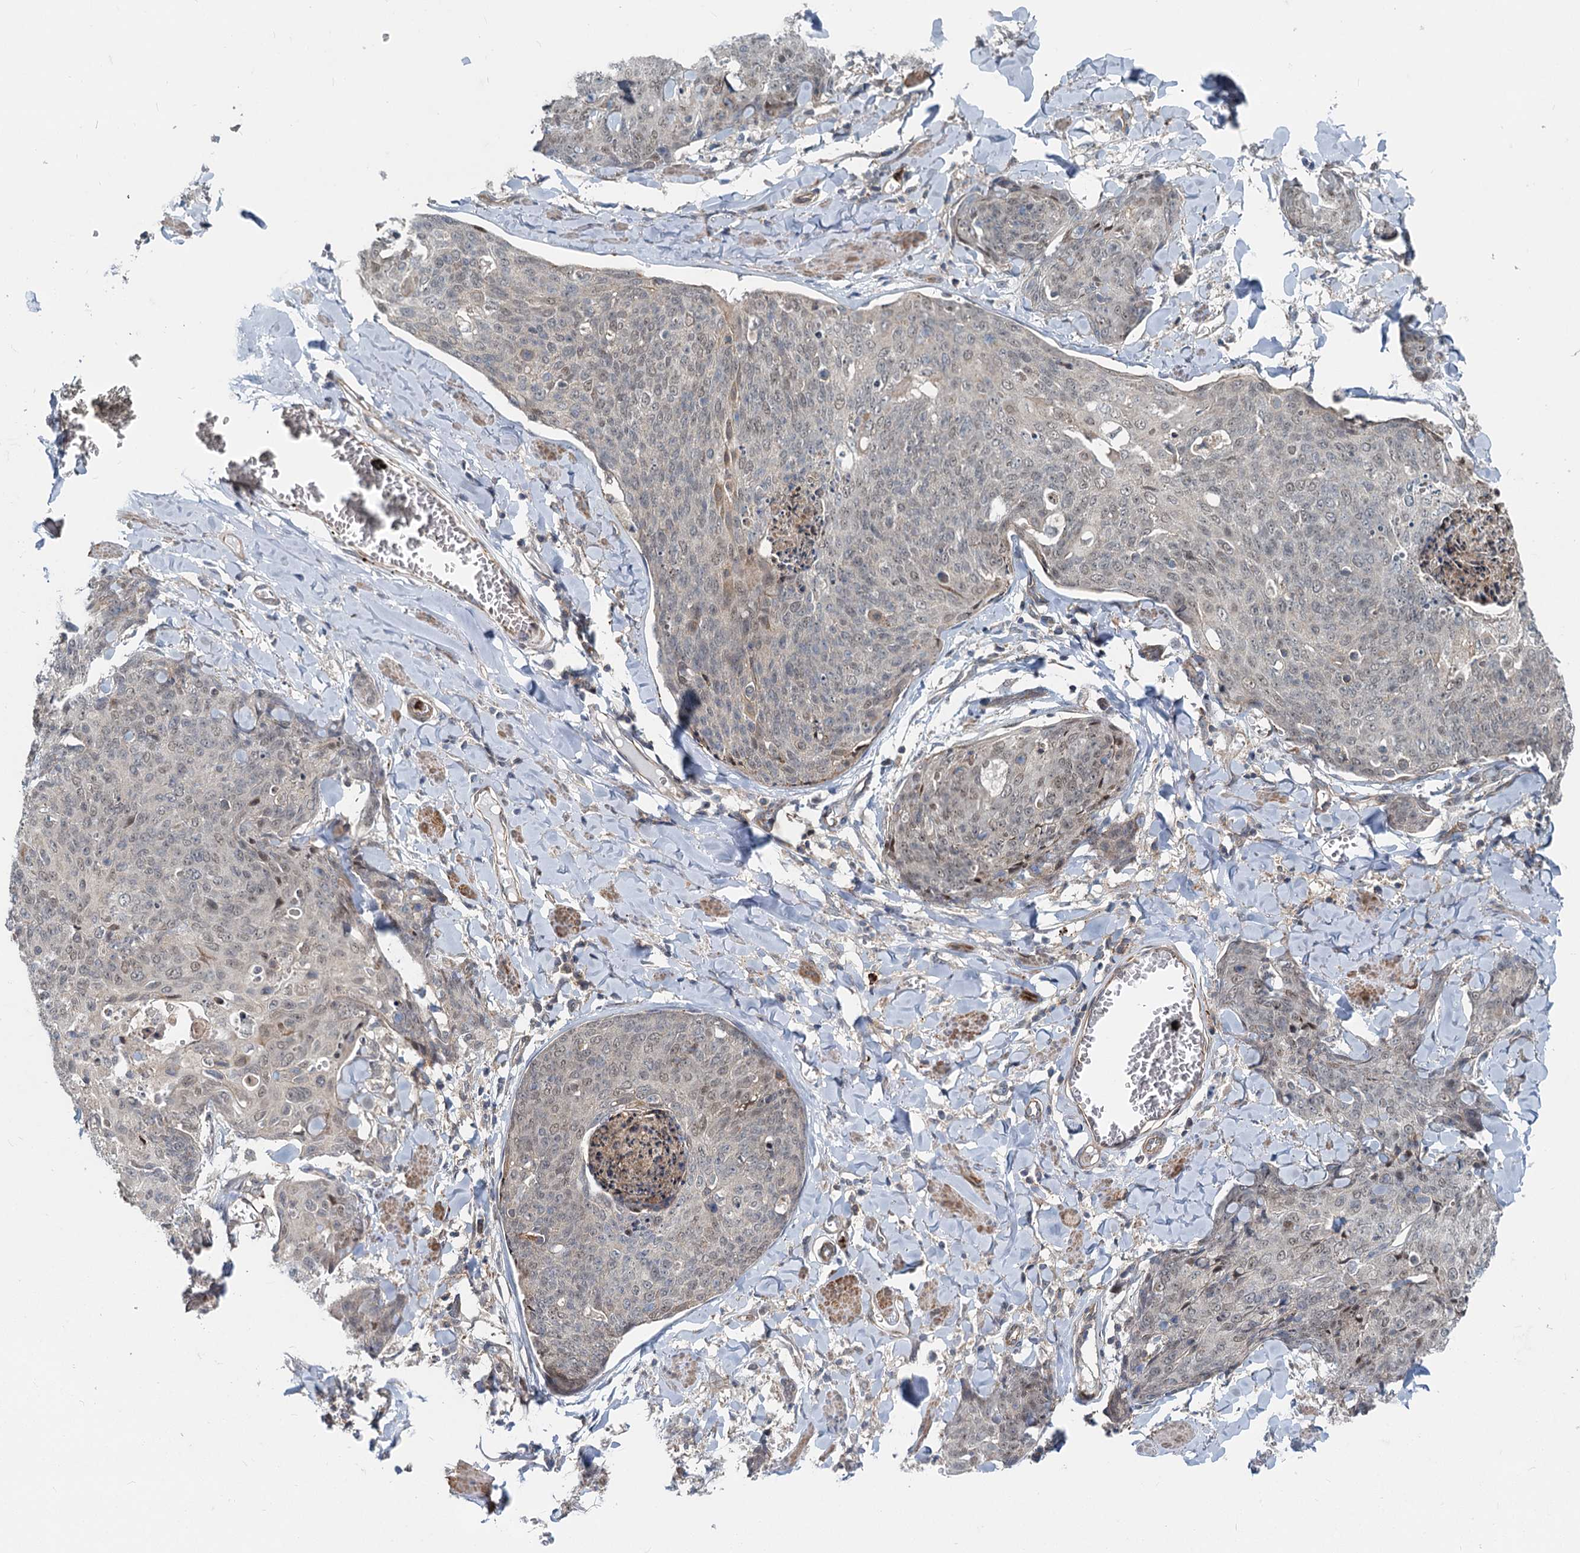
{"staining": {"intensity": "weak", "quantity": "<25%", "location": "nuclear"}, "tissue": "skin cancer", "cell_type": "Tumor cells", "image_type": "cancer", "snomed": [{"axis": "morphology", "description": "Squamous cell carcinoma, NOS"}, {"axis": "topography", "description": "Skin"}, {"axis": "topography", "description": "Vulva"}], "caption": "Immunohistochemistry (IHC) of human squamous cell carcinoma (skin) displays no staining in tumor cells.", "gene": "ADCY2", "patient": {"sex": "female", "age": 85}}